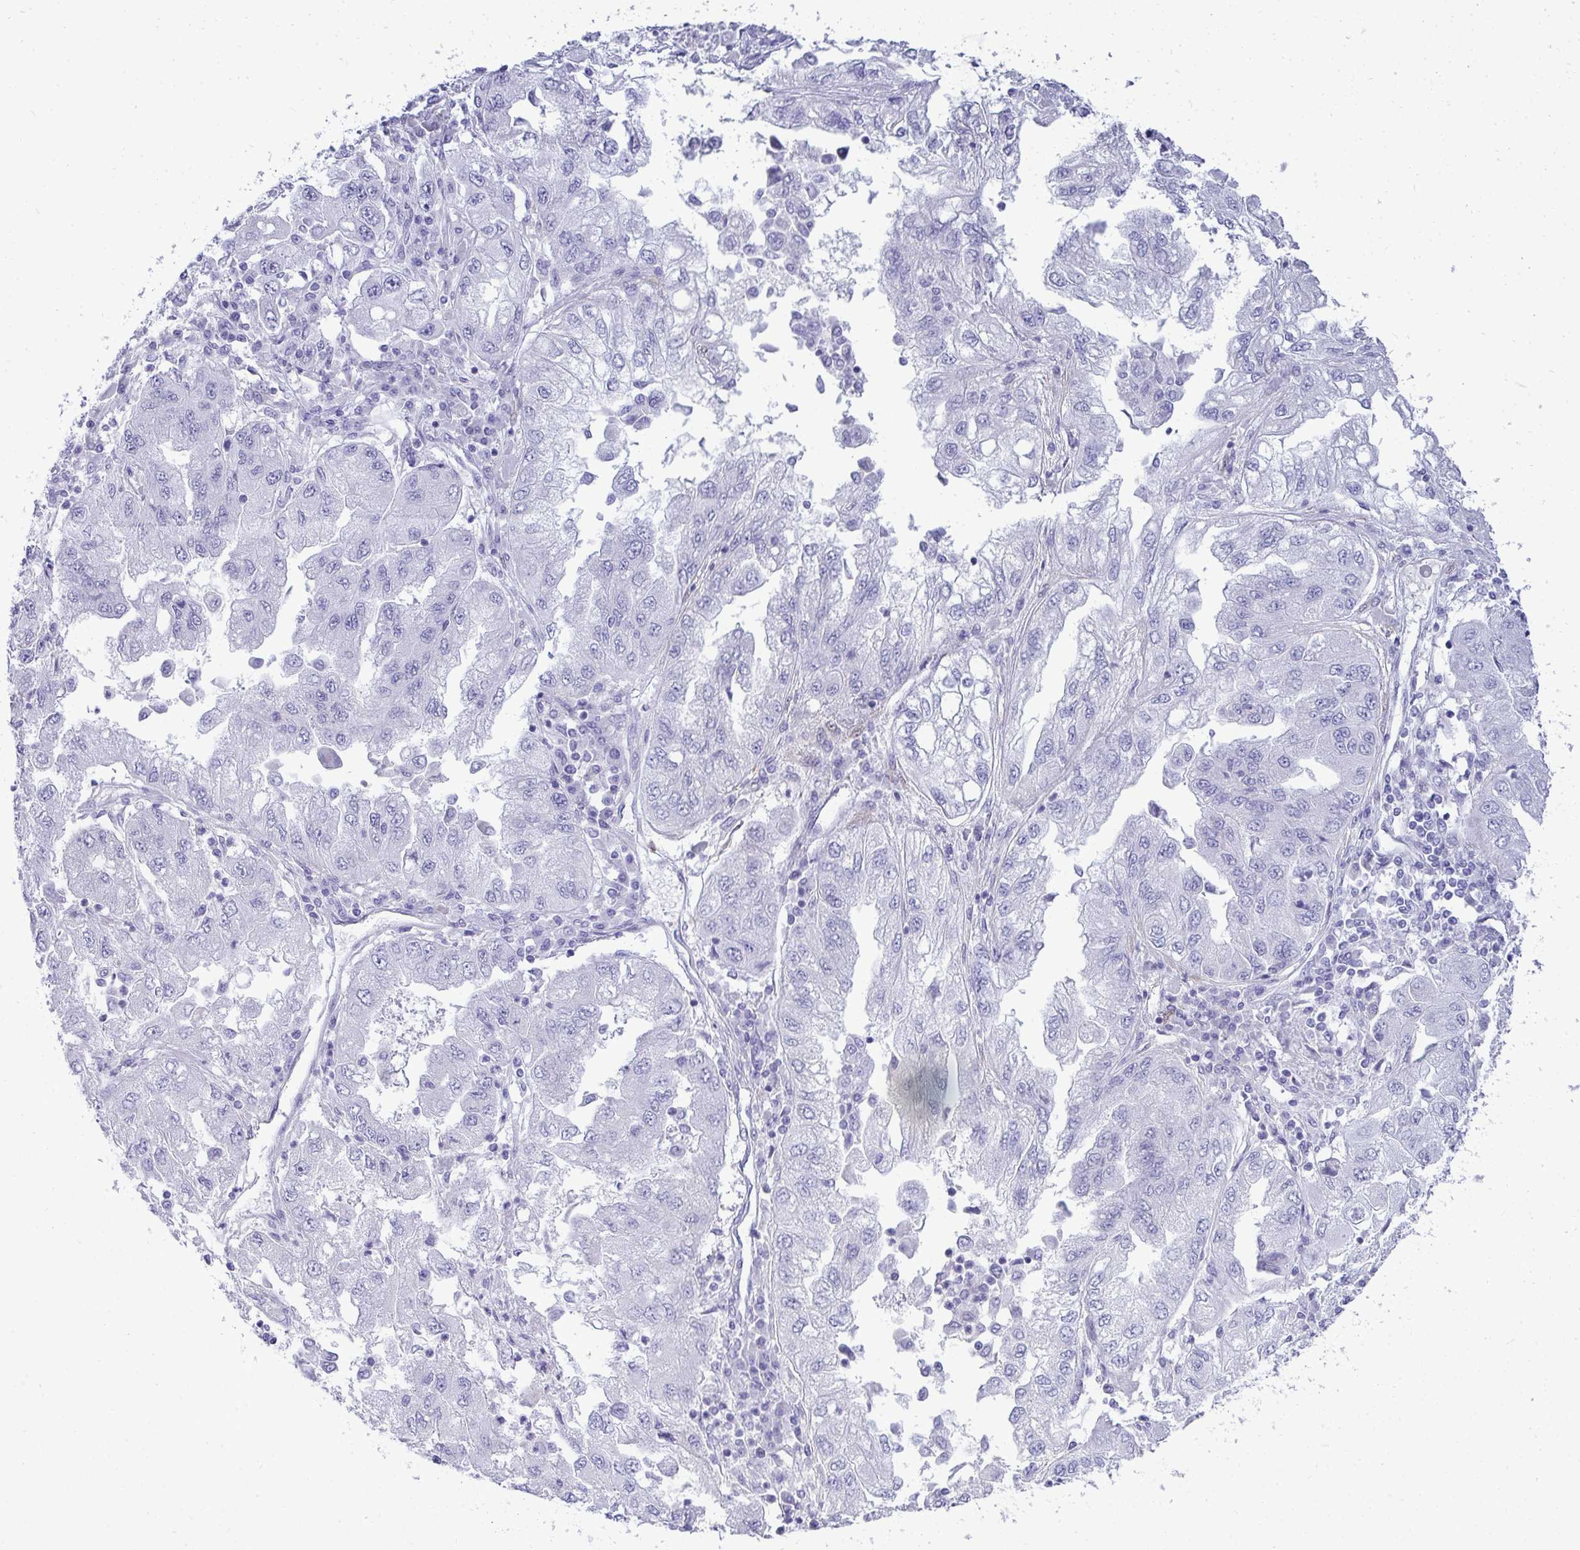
{"staining": {"intensity": "negative", "quantity": "none", "location": "none"}, "tissue": "lung cancer", "cell_type": "Tumor cells", "image_type": "cancer", "snomed": [{"axis": "morphology", "description": "Adenocarcinoma, NOS"}, {"axis": "morphology", "description": "Adenocarcinoma primary or metastatic"}, {"axis": "topography", "description": "Lung"}], "caption": "DAB immunohistochemical staining of human lung cancer reveals no significant staining in tumor cells.", "gene": "HSPB6", "patient": {"sex": "male", "age": 74}}